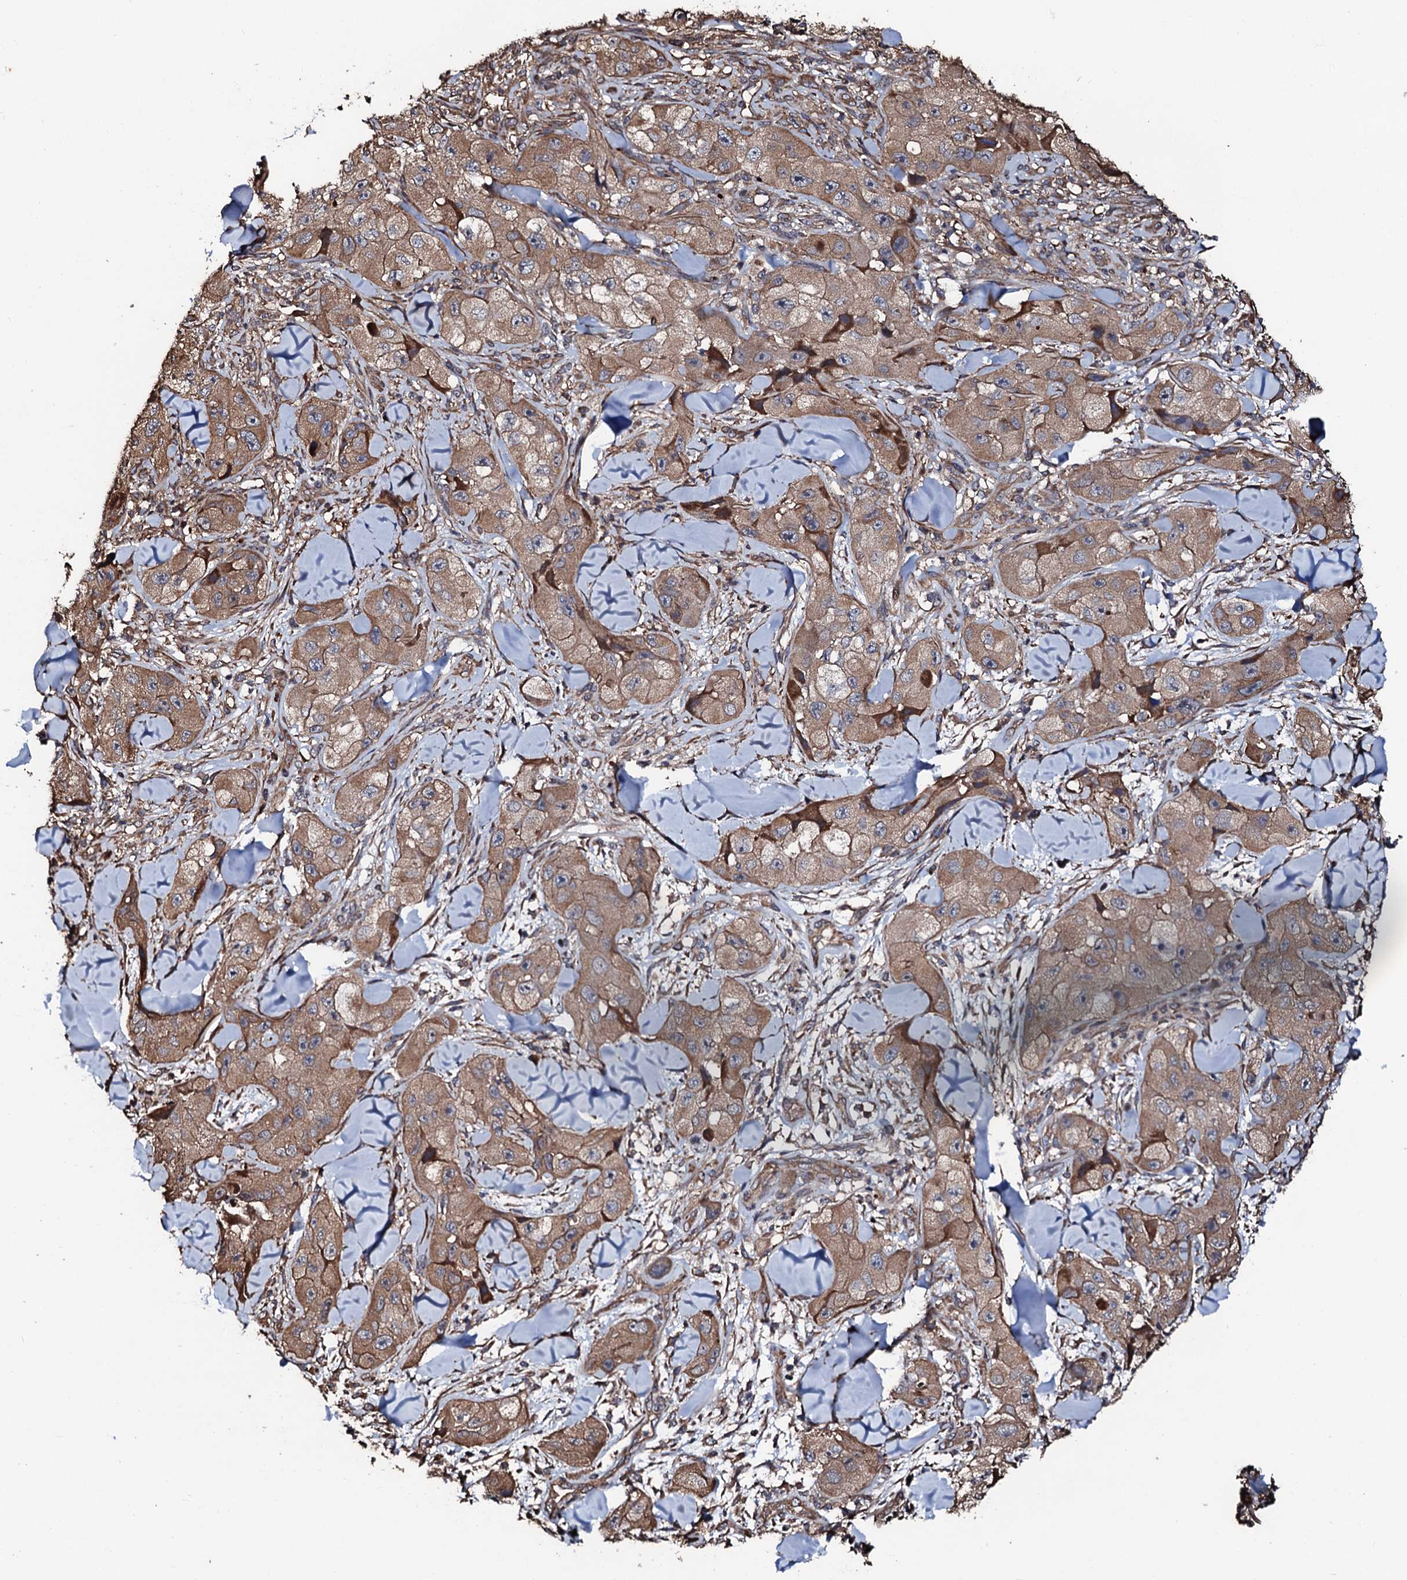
{"staining": {"intensity": "moderate", "quantity": ">75%", "location": "cytoplasmic/membranous"}, "tissue": "skin cancer", "cell_type": "Tumor cells", "image_type": "cancer", "snomed": [{"axis": "morphology", "description": "Squamous cell carcinoma, NOS"}, {"axis": "topography", "description": "Skin"}, {"axis": "topography", "description": "Subcutis"}], "caption": "Skin squamous cell carcinoma tissue displays moderate cytoplasmic/membranous expression in about >75% of tumor cells", "gene": "CKAP5", "patient": {"sex": "male", "age": 73}}